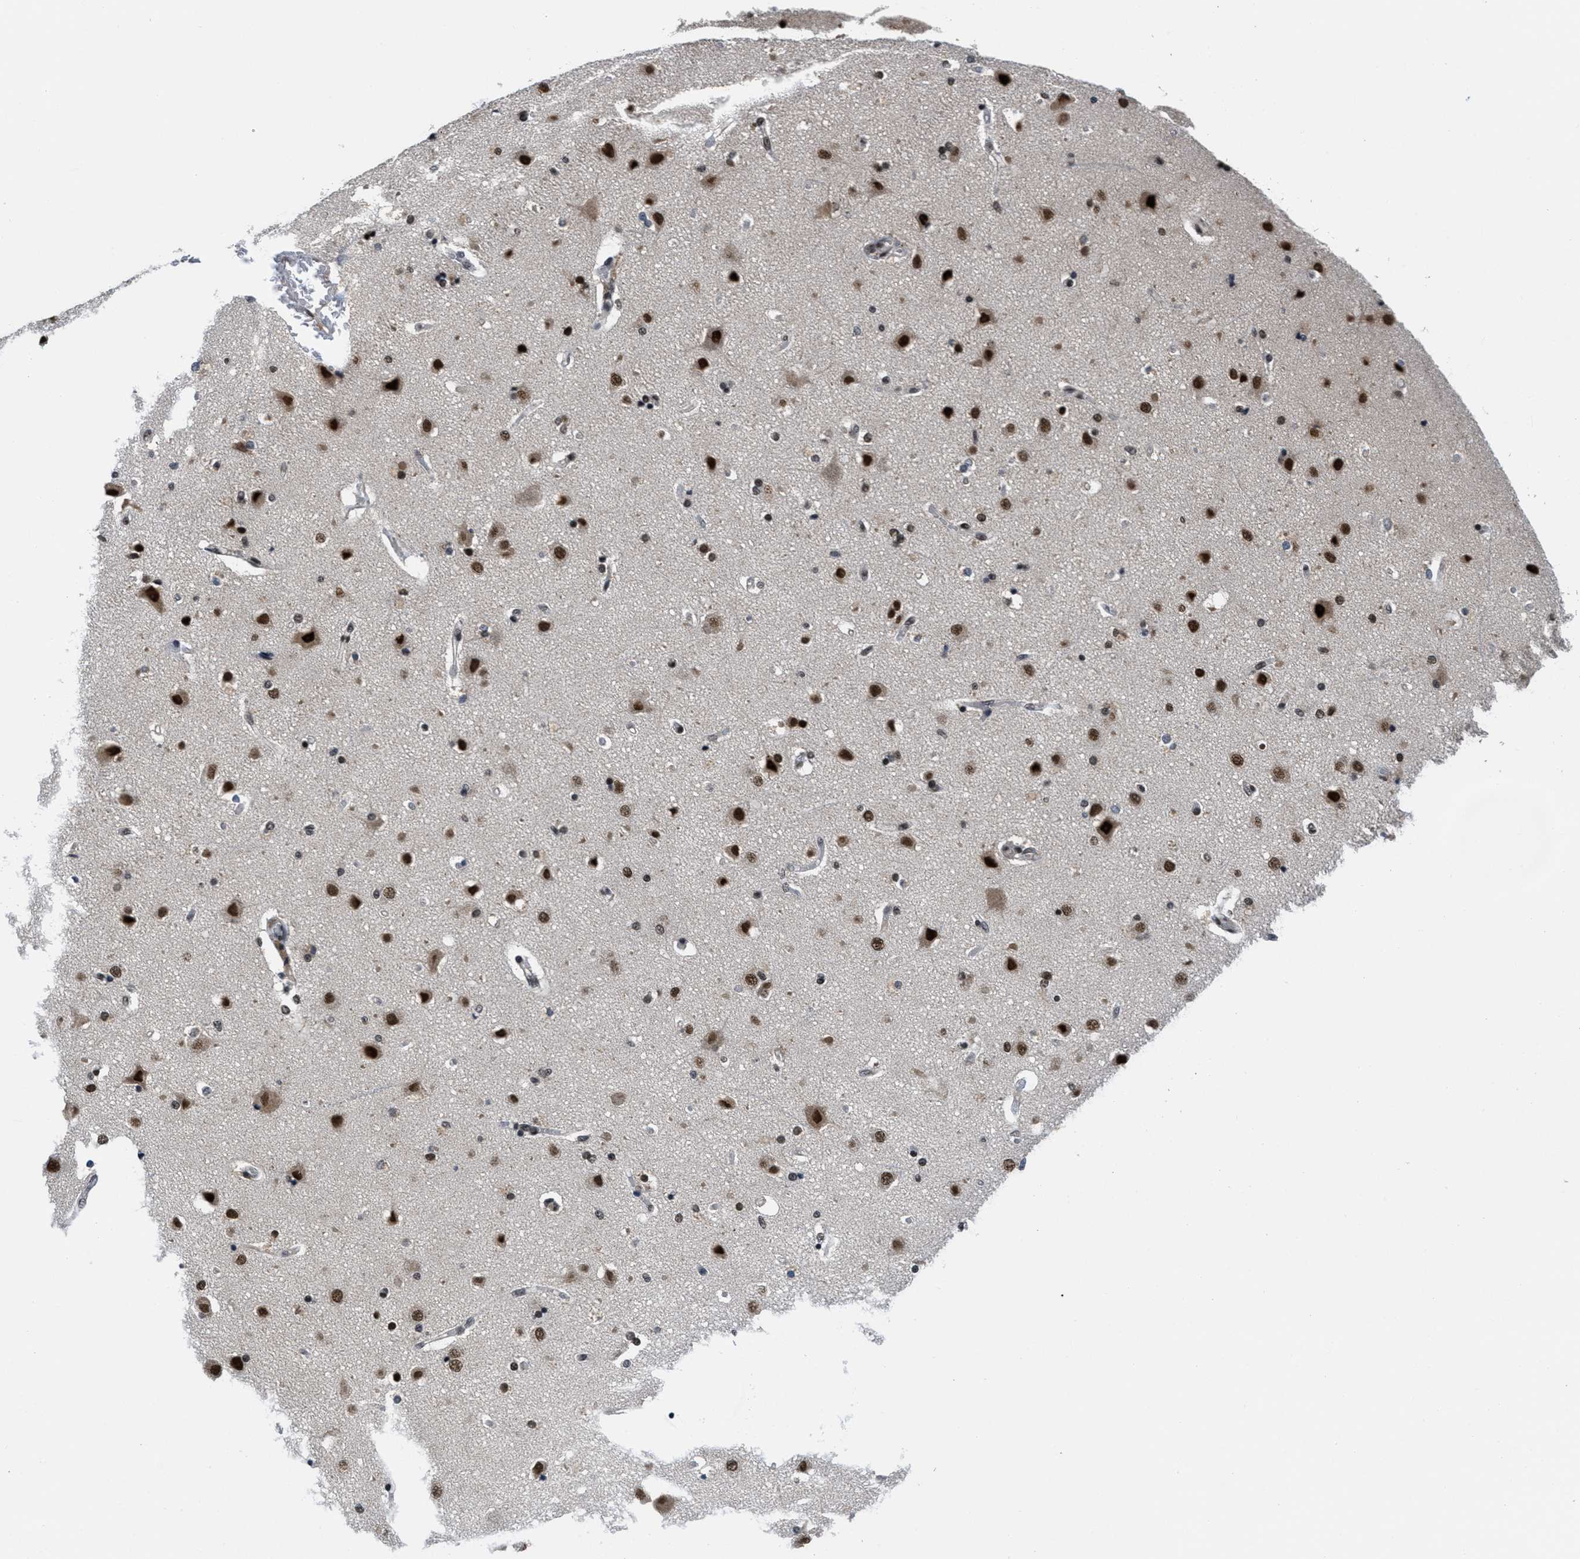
{"staining": {"intensity": "moderate", "quantity": "25%-75%", "location": "nuclear"}, "tissue": "cerebral cortex", "cell_type": "Endothelial cells", "image_type": "normal", "snomed": [{"axis": "morphology", "description": "Normal tissue, NOS"}, {"axis": "topography", "description": "Cerebral cortex"}], "caption": "A medium amount of moderate nuclear positivity is appreciated in about 25%-75% of endothelial cells in normal cerebral cortex. The staining is performed using DAB brown chromogen to label protein expression. The nuclei are counter-stained blue using hematoxylin.", "gene": "CUL4B", "patient": {"sex": "female", "age": 54}}